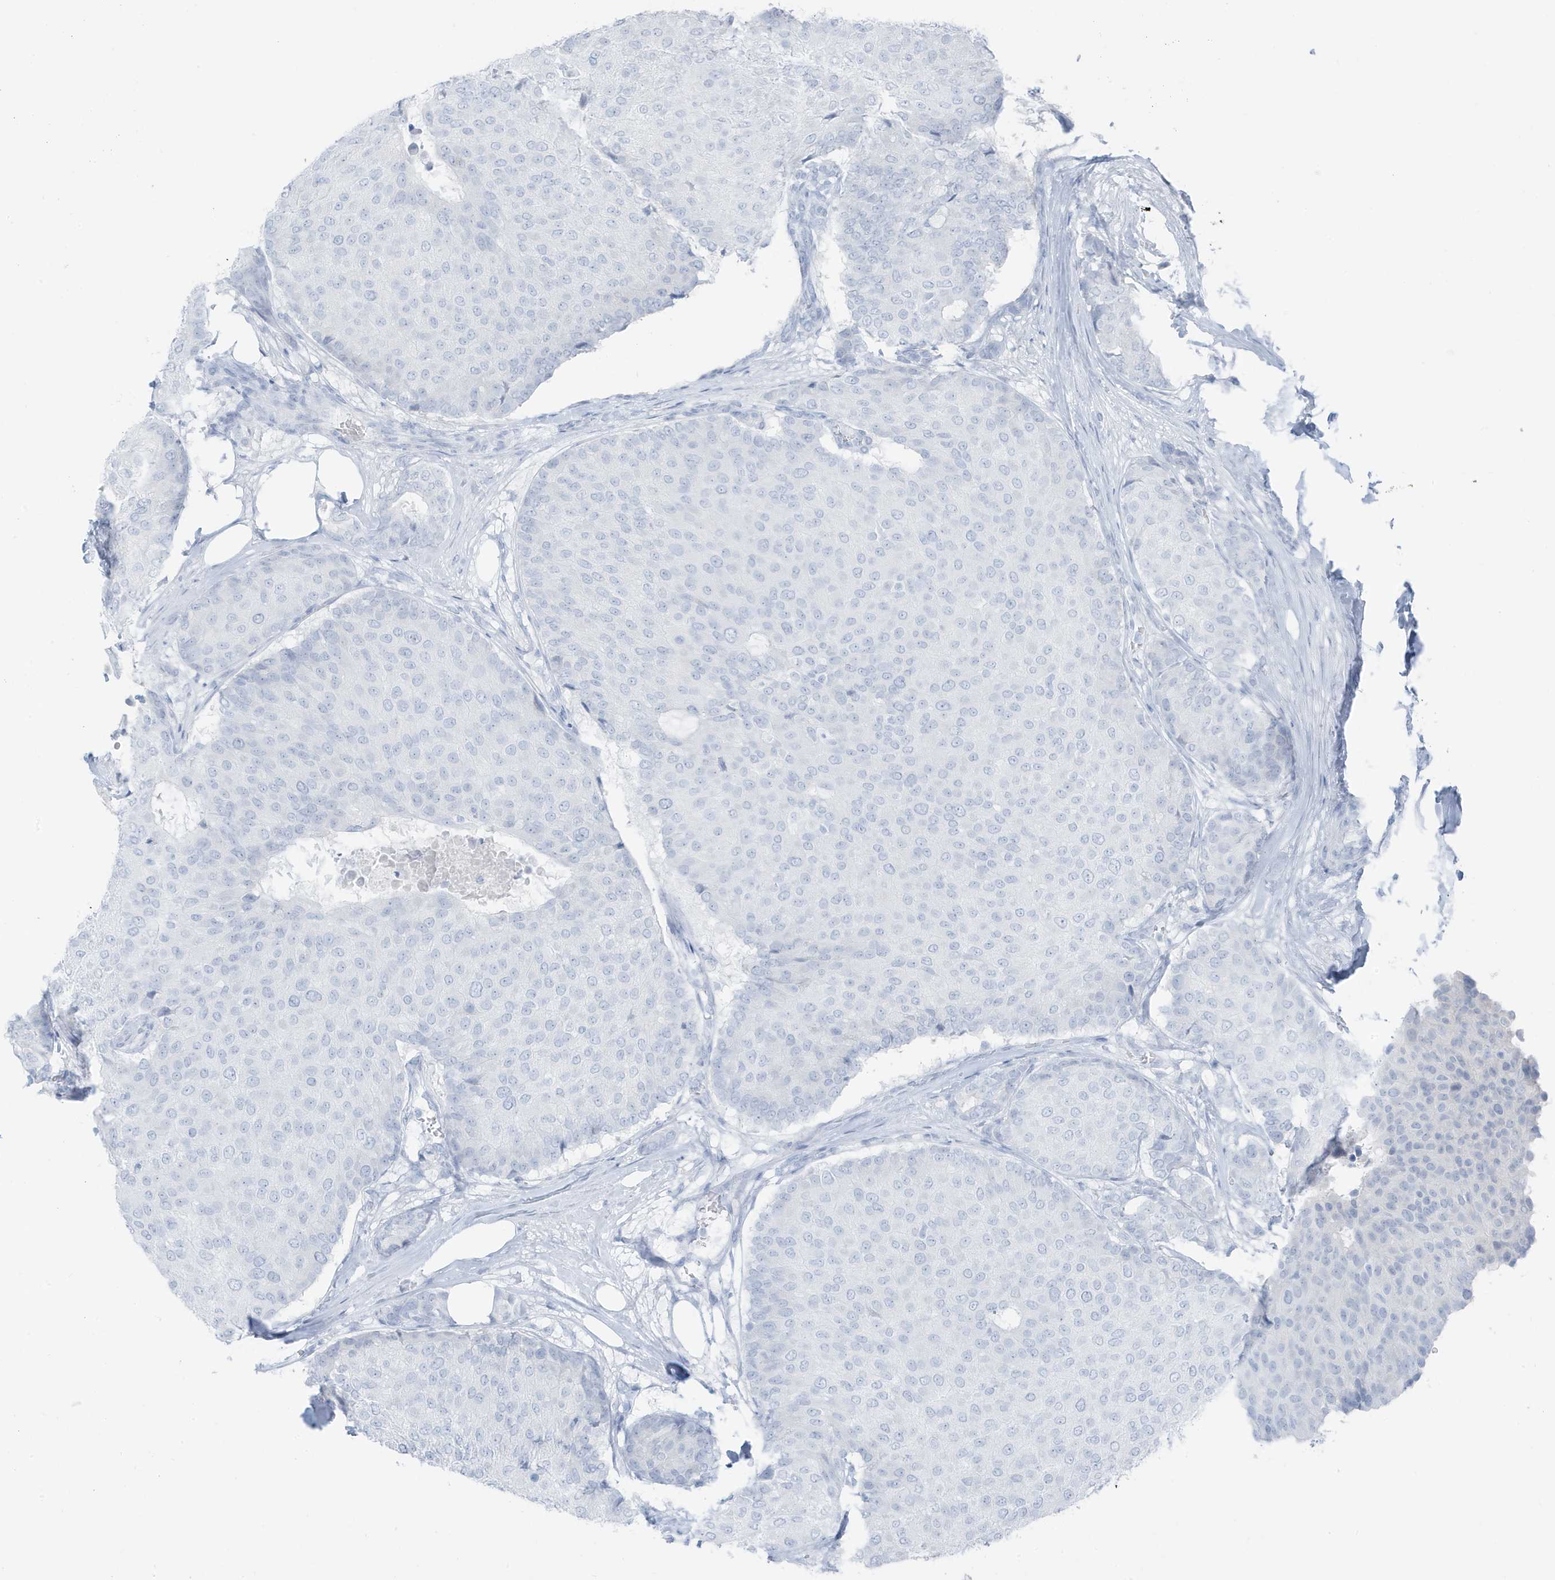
{"staining": {"intensity": "negative", "quantity": "none", "location": "none"}, "tissue": "breast cancer", "cell_type": "Tumor cells", "image_type": "cancer", "snomed": [{"axis": "morphology", "description": "Duct carcinoma"}, {"axis": "topography", "description": "Breast"}], "caption": "The IHC micrograph has no significant positivity in tumor cells of breast infiltrating ductal carcinoma tissue.", "gene": "ZFP64", "patient": {"sex": "female", "age": 75}}